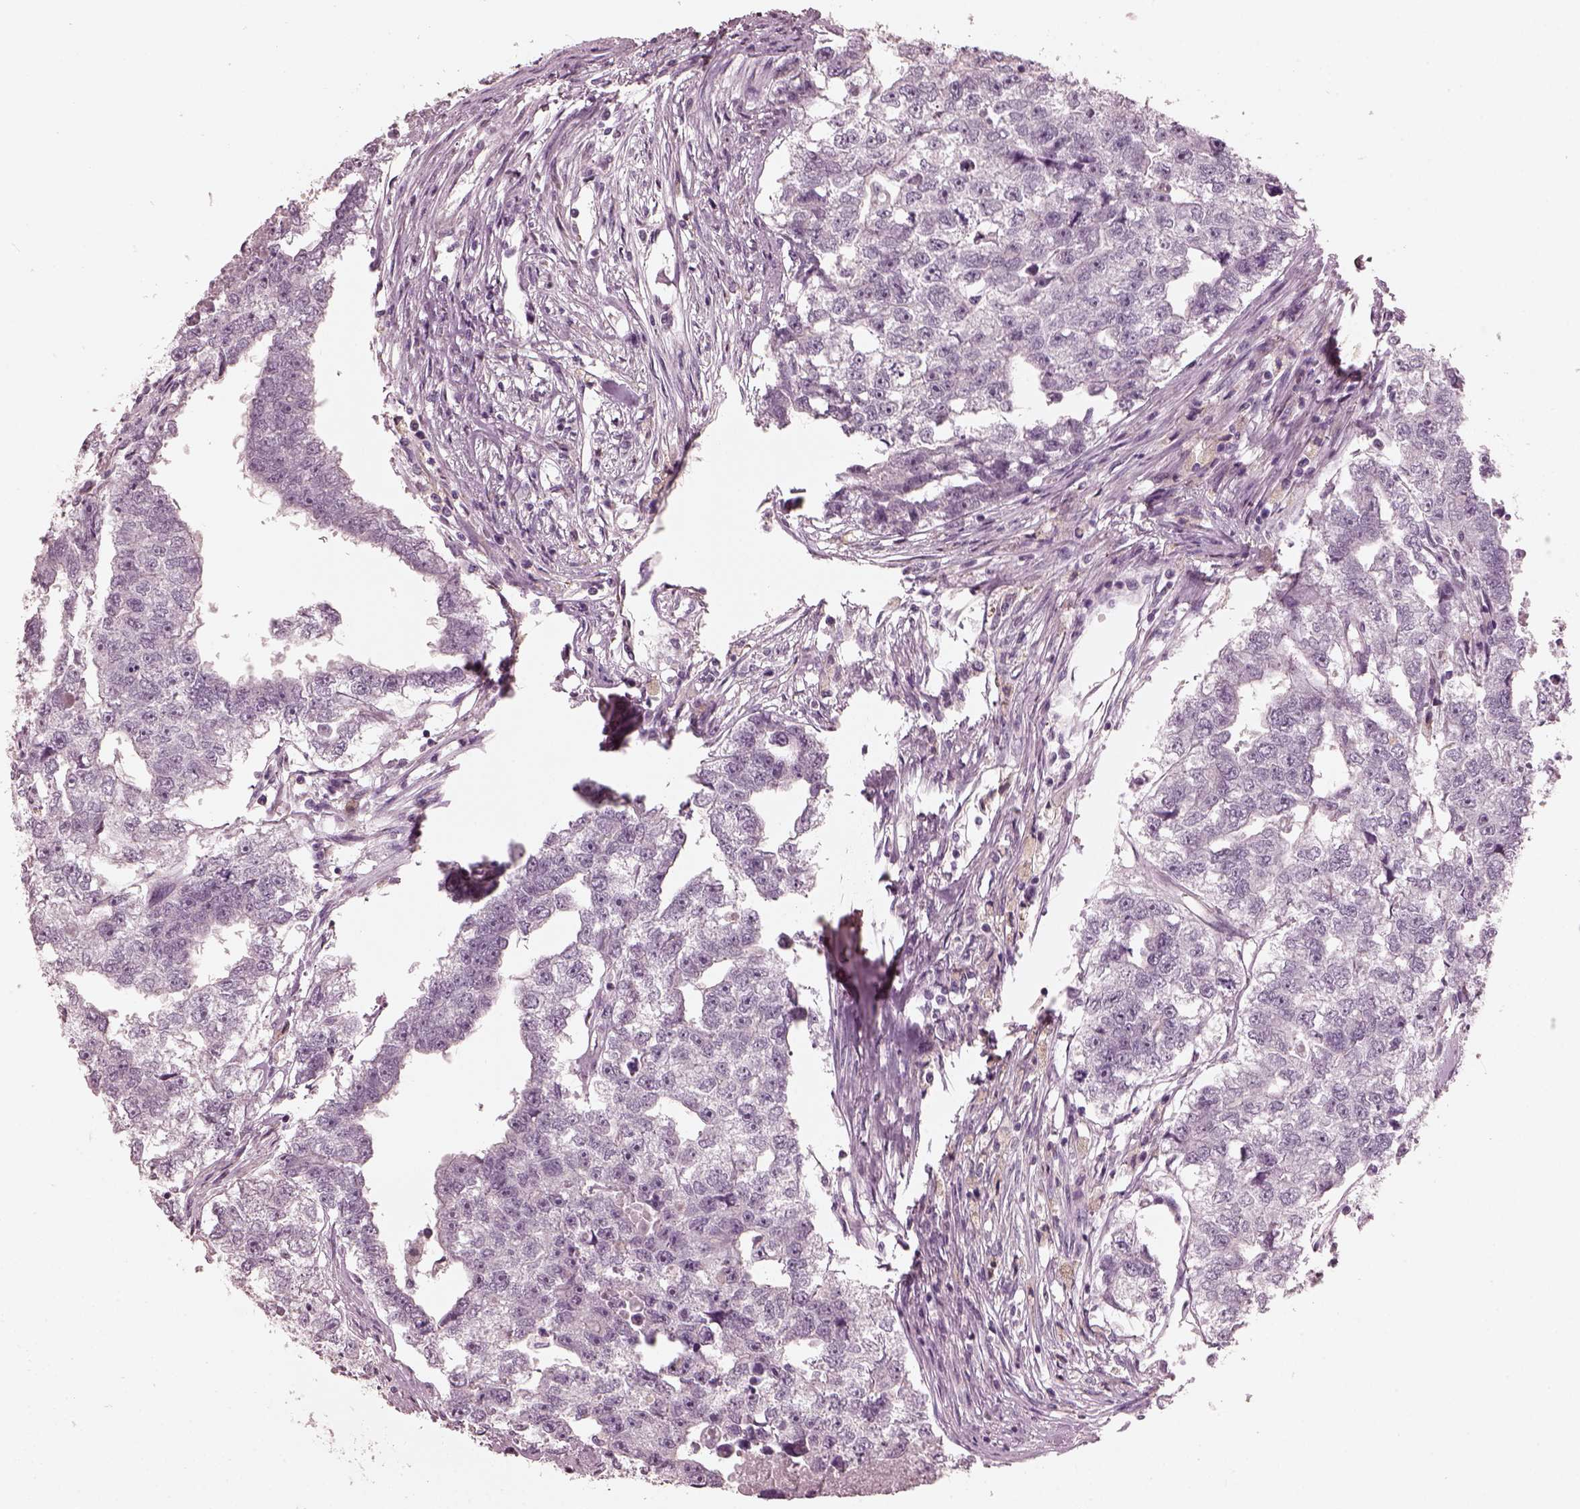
{"staining": {"intensity": "negative", "quantity": "none", "location": "none"}, "tissue": "testis cancer", "cell_type": "Tumor cells", "image_type": "cancer", "snomed": [{"axis": "morphology", "description": "Carcinoma, Embryonal, NOS"}, {"axis": "morphology", "description": "Teratoma, malignant, NOS"}, {"axis": "topography", "description": "Testis"}], "caption": "This is an immunohistochemistry (IHC) micrograph of human testis embryonal carcinoma. There is no staining in tumor cells.", "gene": "OPTC", "patient": {"sex": "male", "age": 44}}